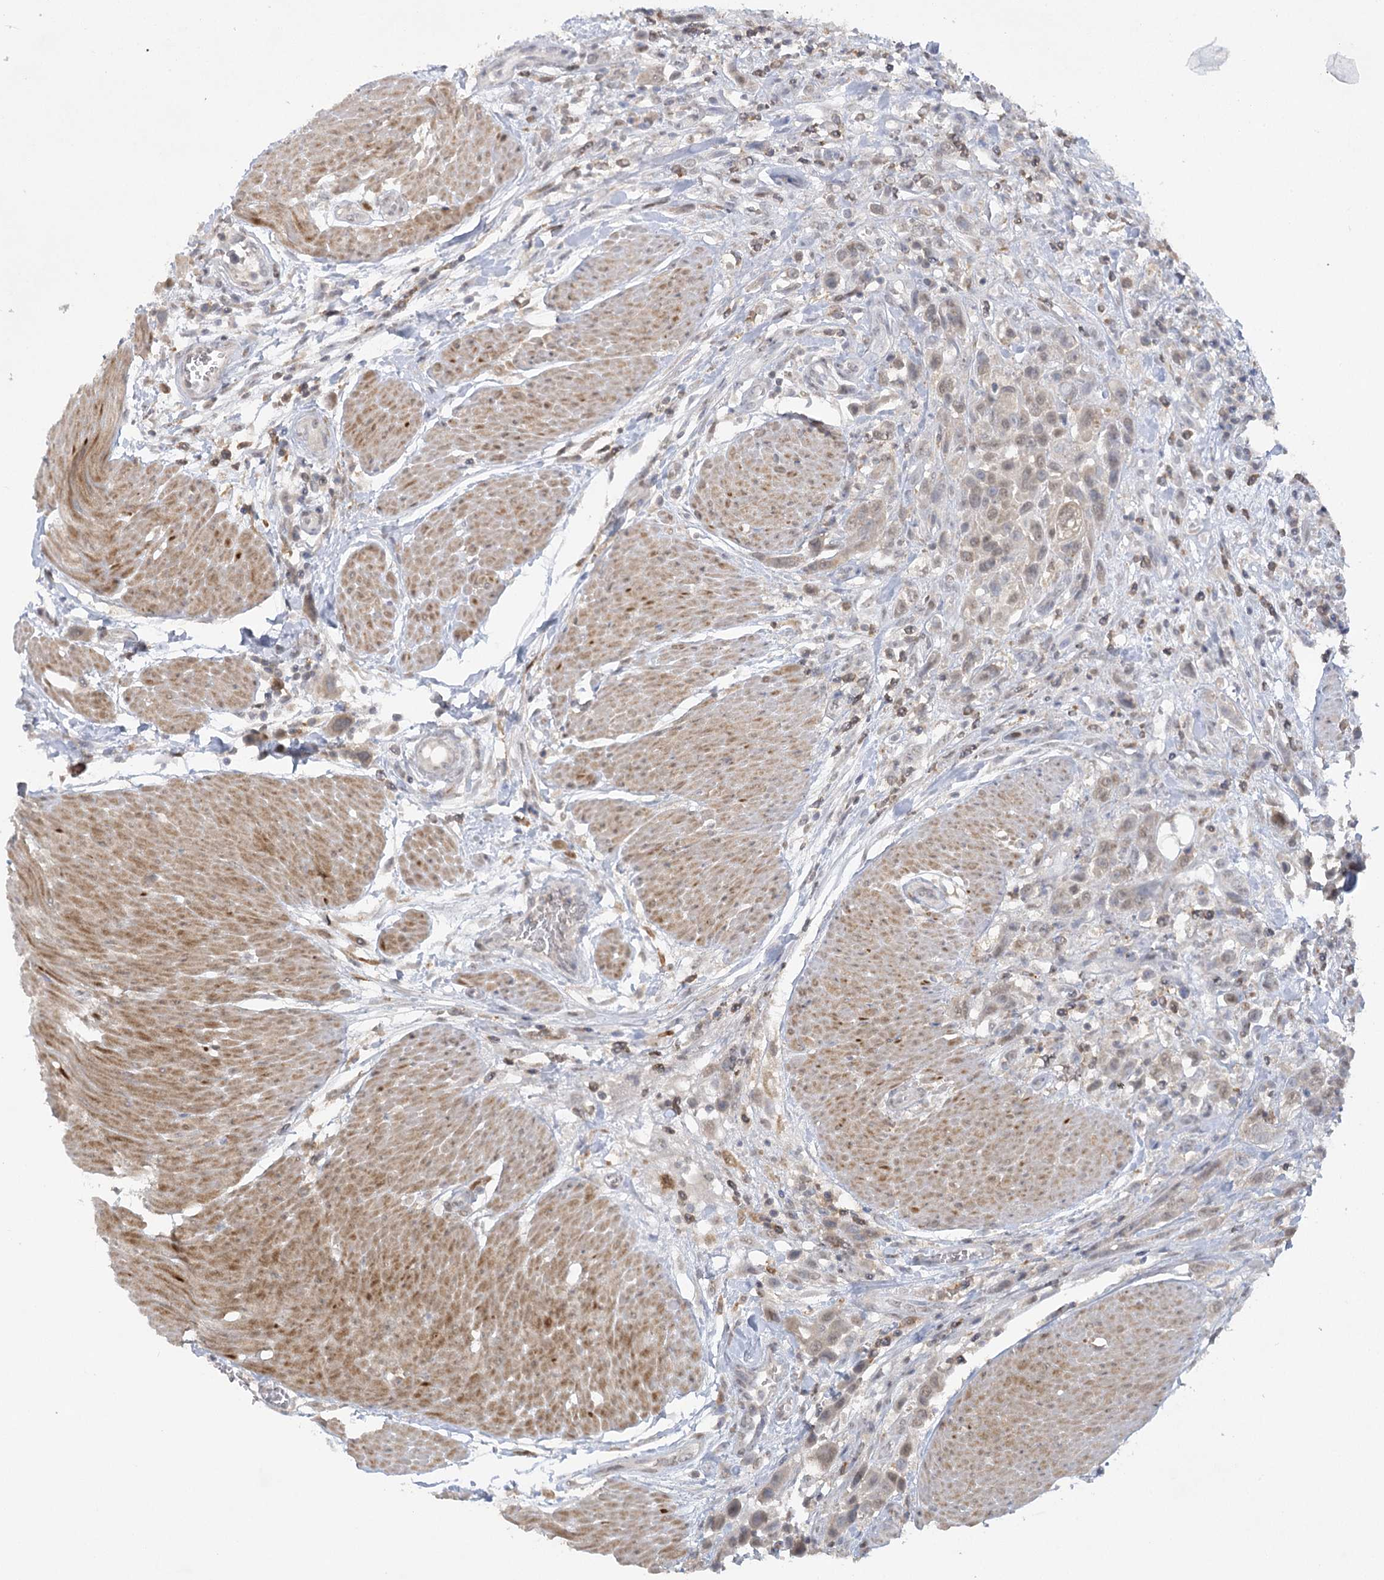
{"staining": {"intensity": "weak", "quantity": "25%-75%", "location": "cytoplasmic/membranous,nuclear"}, "tissue": "urothelial cancer", "cell_type": "Tumor cells", "image_type": "cancer", "snomed": [{"axis": "morphology", "description": "Urothelial carcinoma, High grade"}, {"axis": "topography", "description": "Urinary bladder"}], "caption": "Human urothelial cancer stained for a protein (brown) reveals weak cytoplasmic/membranous and nuclear positive positivity in about 25%-75% of tumor cells.", "gene": "TRAF3IP1", "patient": {"sex": "male", "age": 50}}